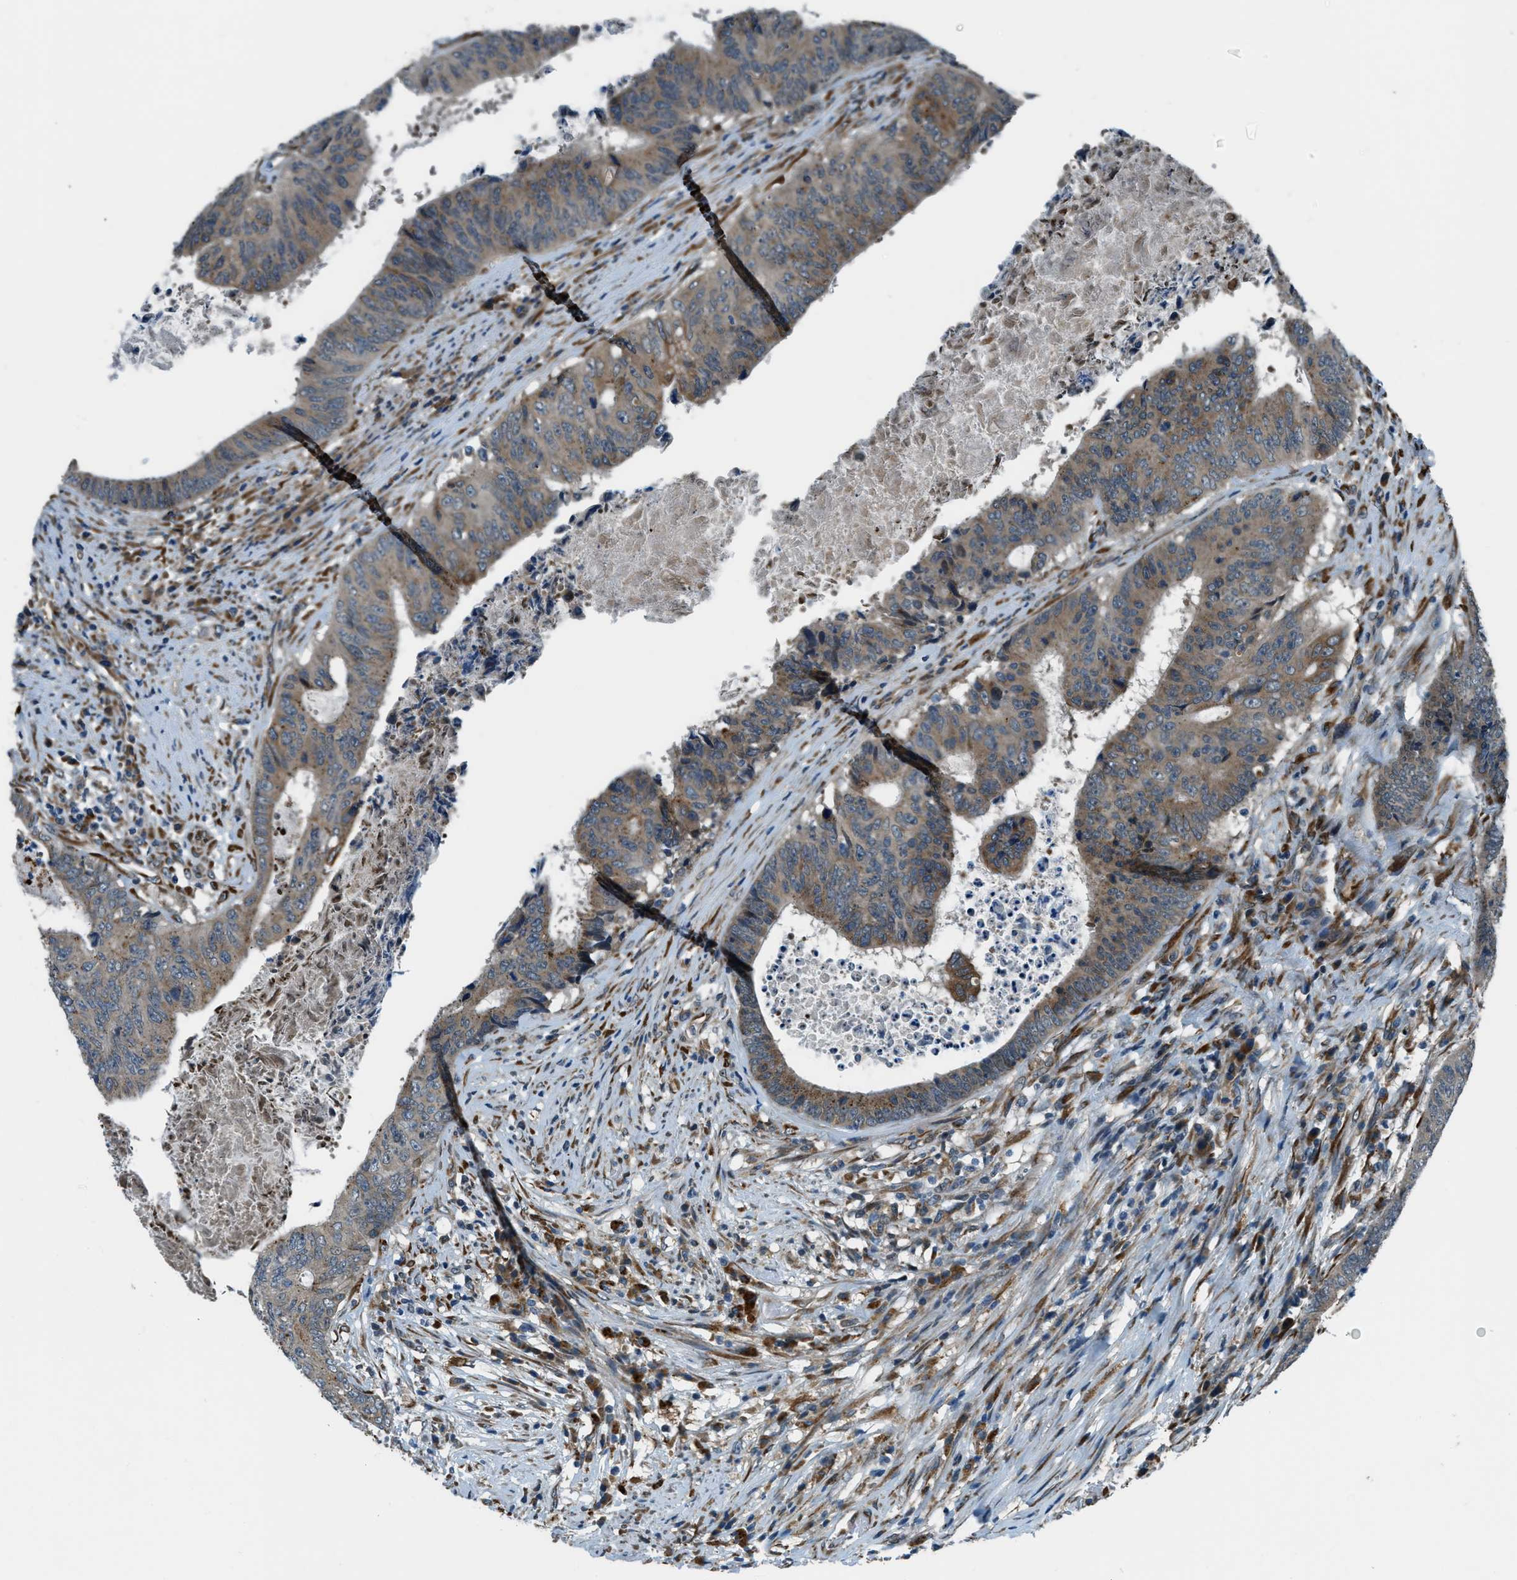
{"staining": {"intensity": "moderate", "quantity": ">75%", "location": "cytoplasmic/membranous"}, "tissue": "colorectal cancer", "cell_type": "Tumor cells", "image_type": "cancer", "snomed": [{"axis": "morphology", "description": "Adenocarcinoma, NOS"}, {"axis": "topography", "description": "Rectum"}], "caption": "Immunohistochemistry (IHC) of adenocarcinoma (colorectal) shows medium levels of moderate cytoplasmic/membranous positivity in approximately >75% of tumor cells.", "gene": "GINM1", "patient": {"sex": "male", "age": 72}}